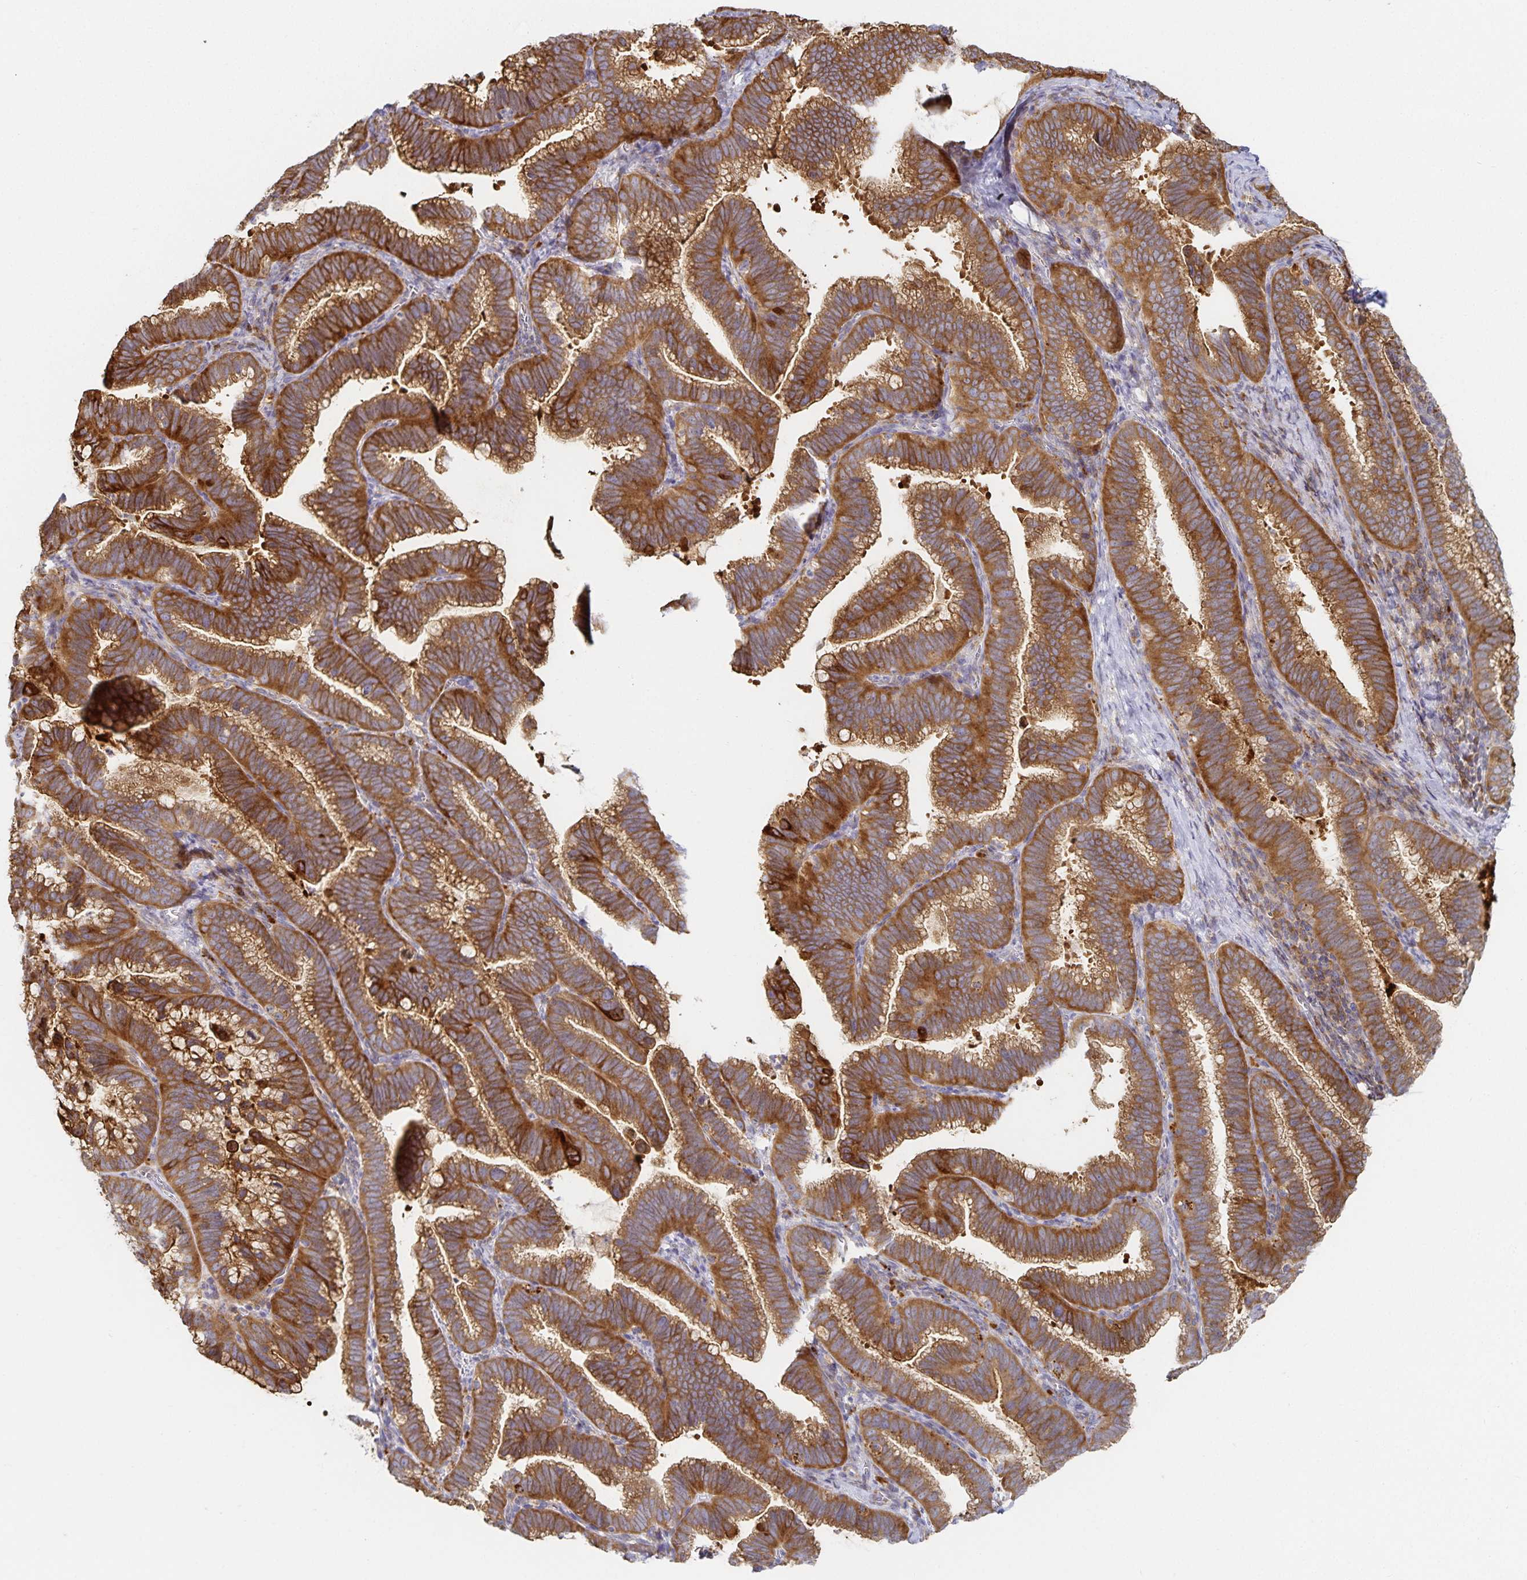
{"staining": {"intensity": "strong", "quantity": ">75%", "location": "cytoplasmic/membranous"}, "tissue": "cervical cancer", "cell_type": "Tumor cells", "image_type": "cancer", "snomed": [{"axis": "morphology", "description": "Adenocarcinoma, NOS"}, {"axis": "topography", "description": "Cervix"}], "caption": "High-magnification brightfield microscopy of cervical adenocarcinoma stained with DAB (3,3'-diaminobenzidine) (brown) and counterstained with hematoxylin (blue). tumor cells exhibit strong cytoplasmic/membranous expression is identified in about>75% of cells.", "gene": "NOMO1", "patient": {"sex": "female", "age": 61}}